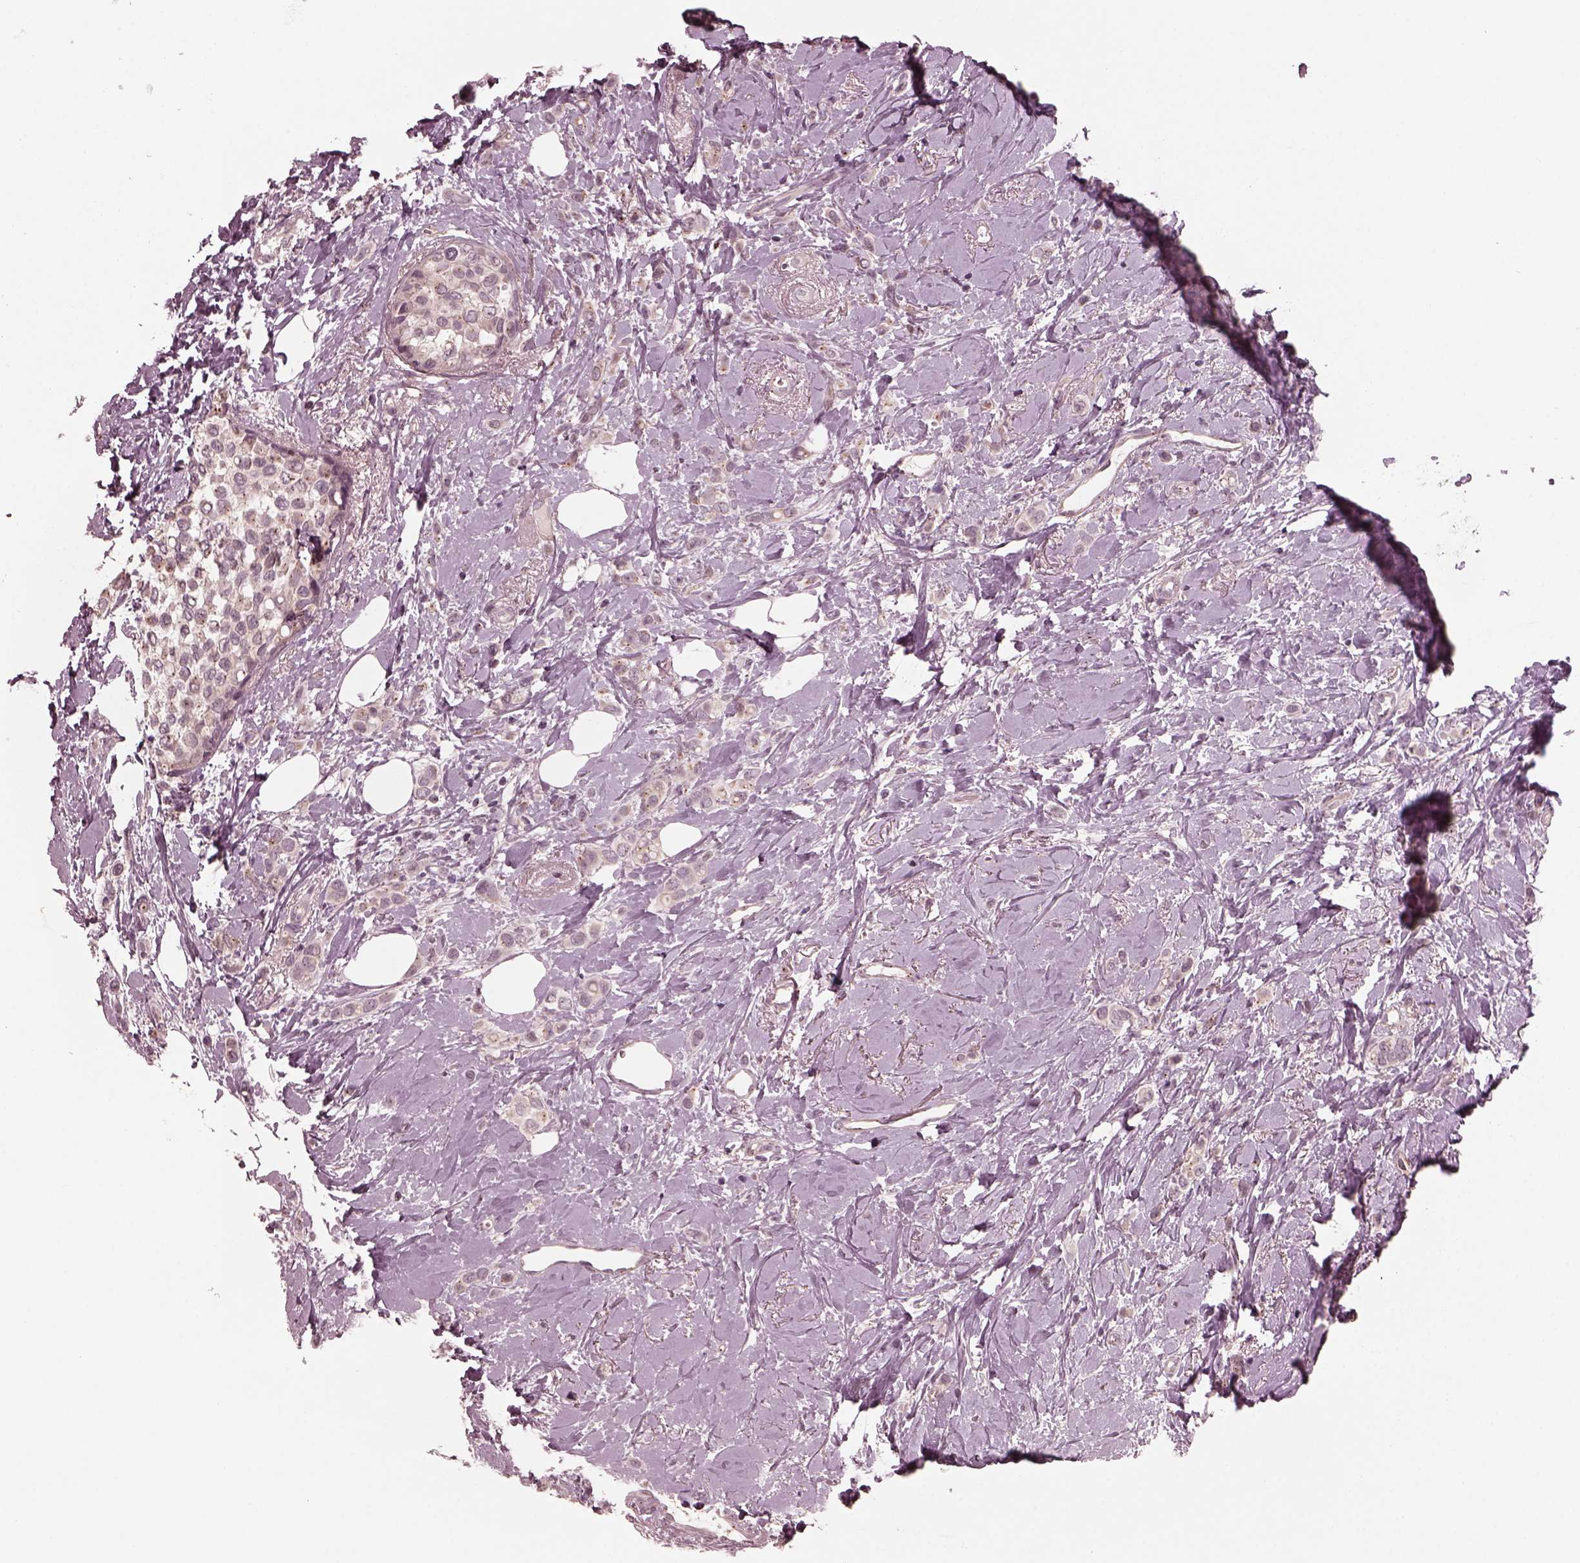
{"staining": {"intensity": "weak", "quantity": "<25%", "location": "cytoplasmic/membranous"}, "tissue": "breast cancer", "cell_type": "Tumor cells", "image_type": "cancer", "snomed": [{"axis": "morphology", "description": "Lobular carcinoma"}, {"axis": "topography", "description": "Breast"}], "caption": "Immunohistochemical staining of human breast lobular carcinoma exhibits no significant positivity in tumor cells.", "gene": "SAXO1", "patient": {"sex": "female", "age": 66}}